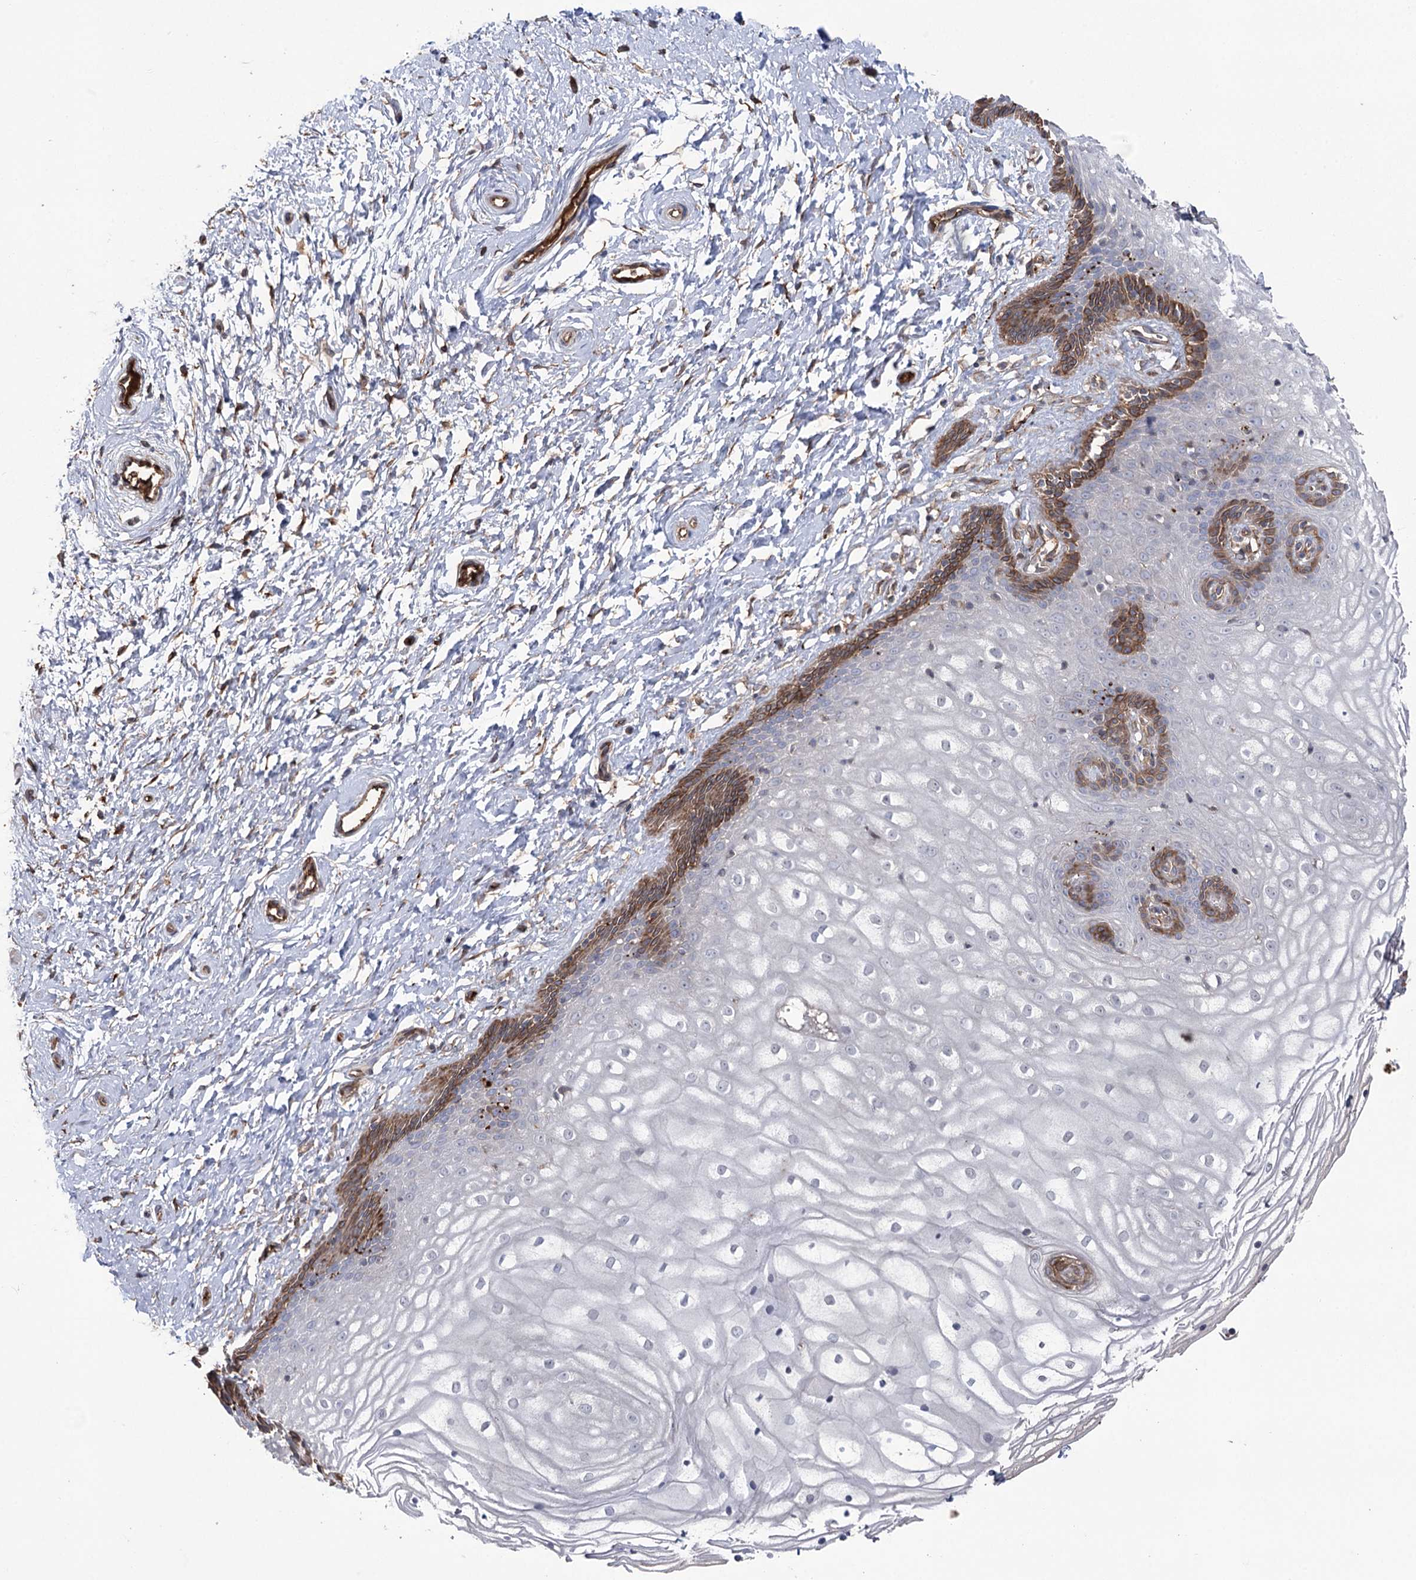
{"staining": {"intensity": "strong", "quantity": "<25%", "location": "cytoplasmic/membranous"}, "tissue": "vagina", "cell_type": "Squamous epithelial cells", "image_type": "normal", "snomed": [{"axis": "morphology", "description": "Normal tissue, NOS"}, {"axis": "topography", "description": "Vagina"}, {"axis": "topography", "description": "Cervix"}], "caption": "A medium amount of strong cytoplasmic/membranous staining is seen in approximately <25% of squamous epithelial cells in normal vagina. The protein is stained brown, and the nuclei are stained in blue (DAB IHC with brightfield microscopy, high magnification).", "gene": "OTUD1", "patient": {"sex": "female", "age": 40}}